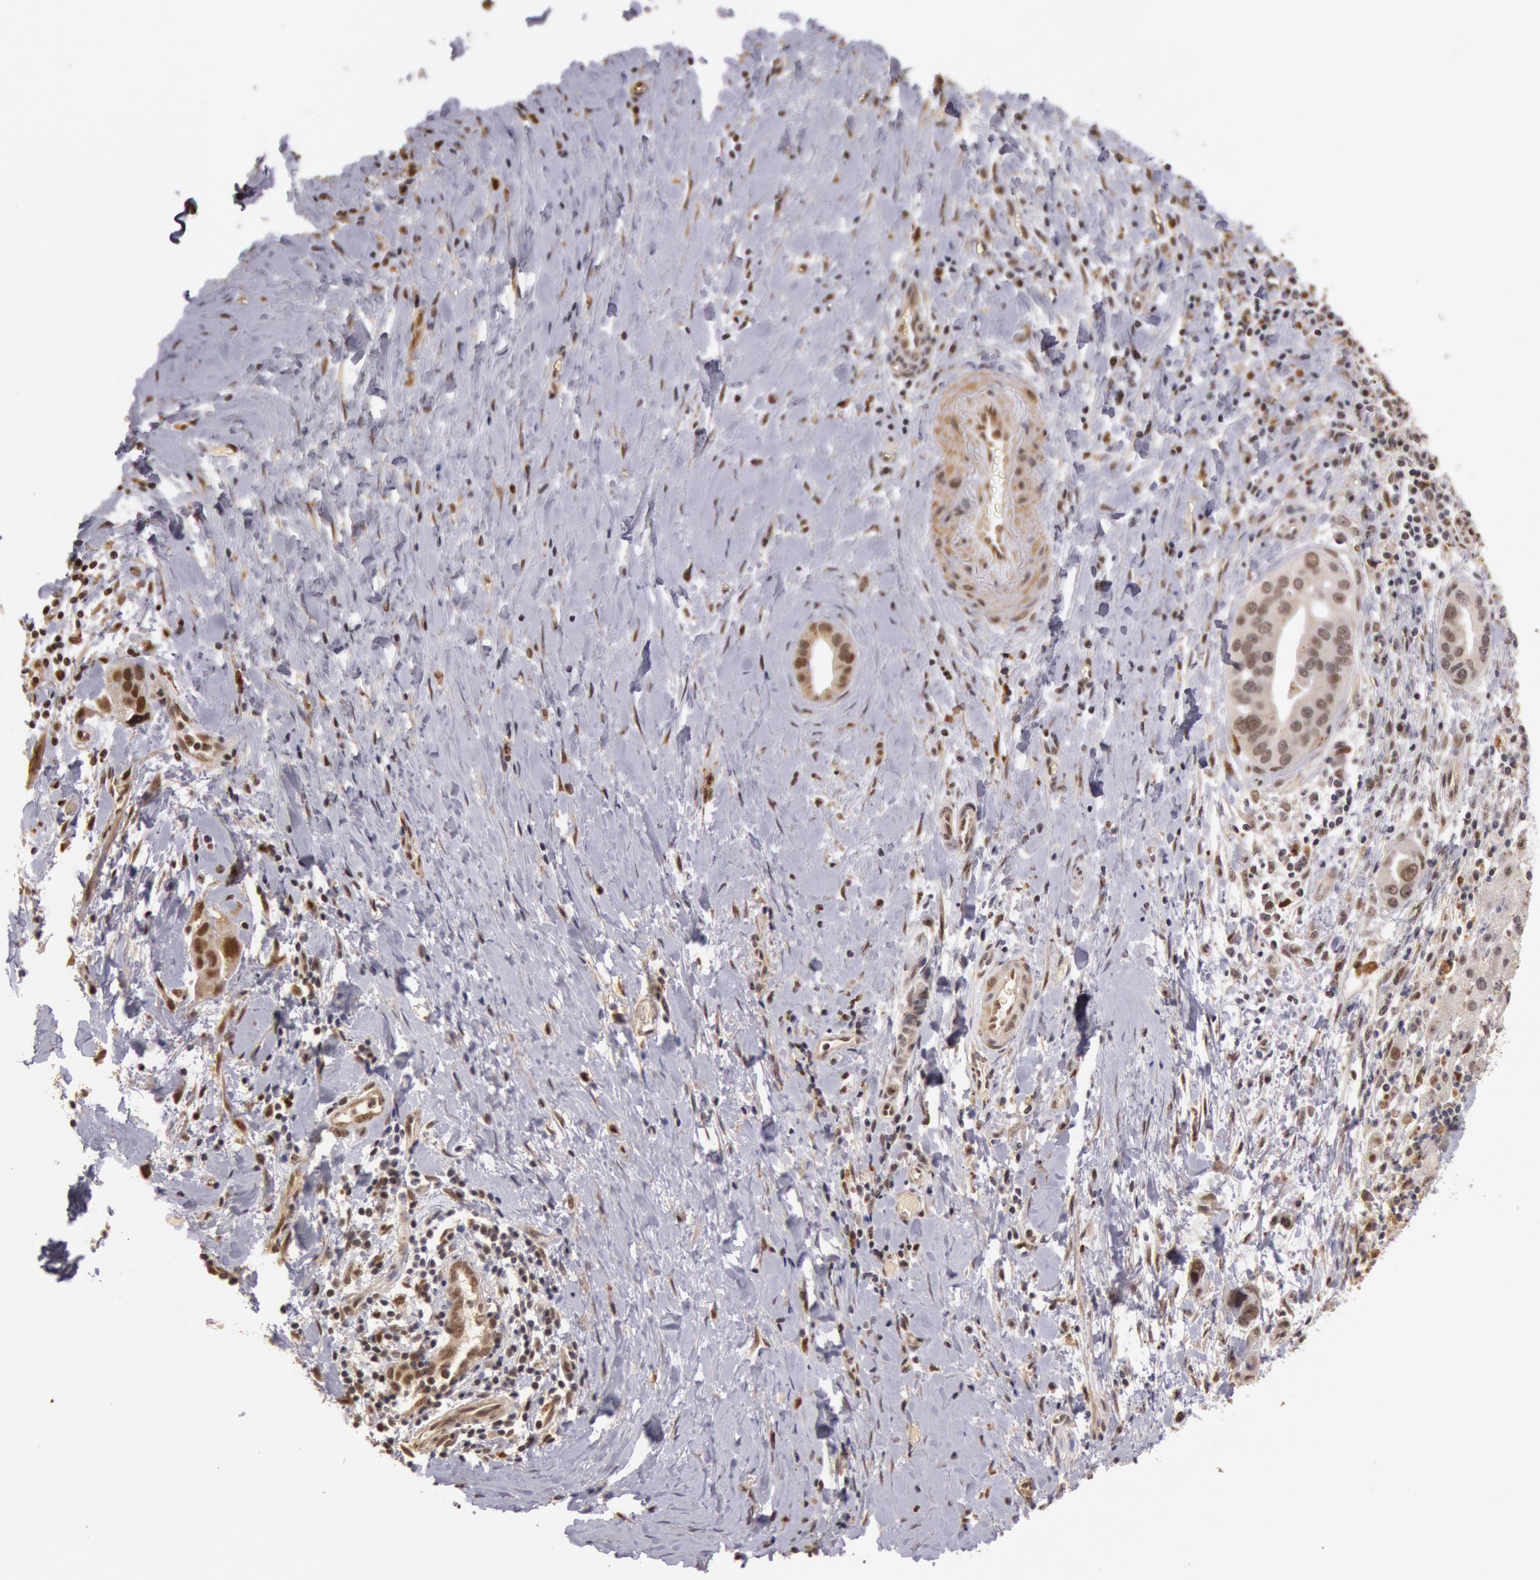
{"staining": {"intensity": "weak", "quantity": "25%-75%", "location": "nuclear"}, "tissue": "liver cancer", "cell_type": "Tumor cells", "image_type": "cancer", "snomed": [{"axis": "morphology", "description": "Cholangiocarcinoma"}, {"axis": "topography", "description": "Liver"}], "caption": "IHC (DAB) staining of human cholangiocarcinoma (liver) exhibits weak nuclear protein positivity in about 25%-75% of tumor cells.", "gene": "LIG4", "patient": {"sex": "female", "age": 65}}